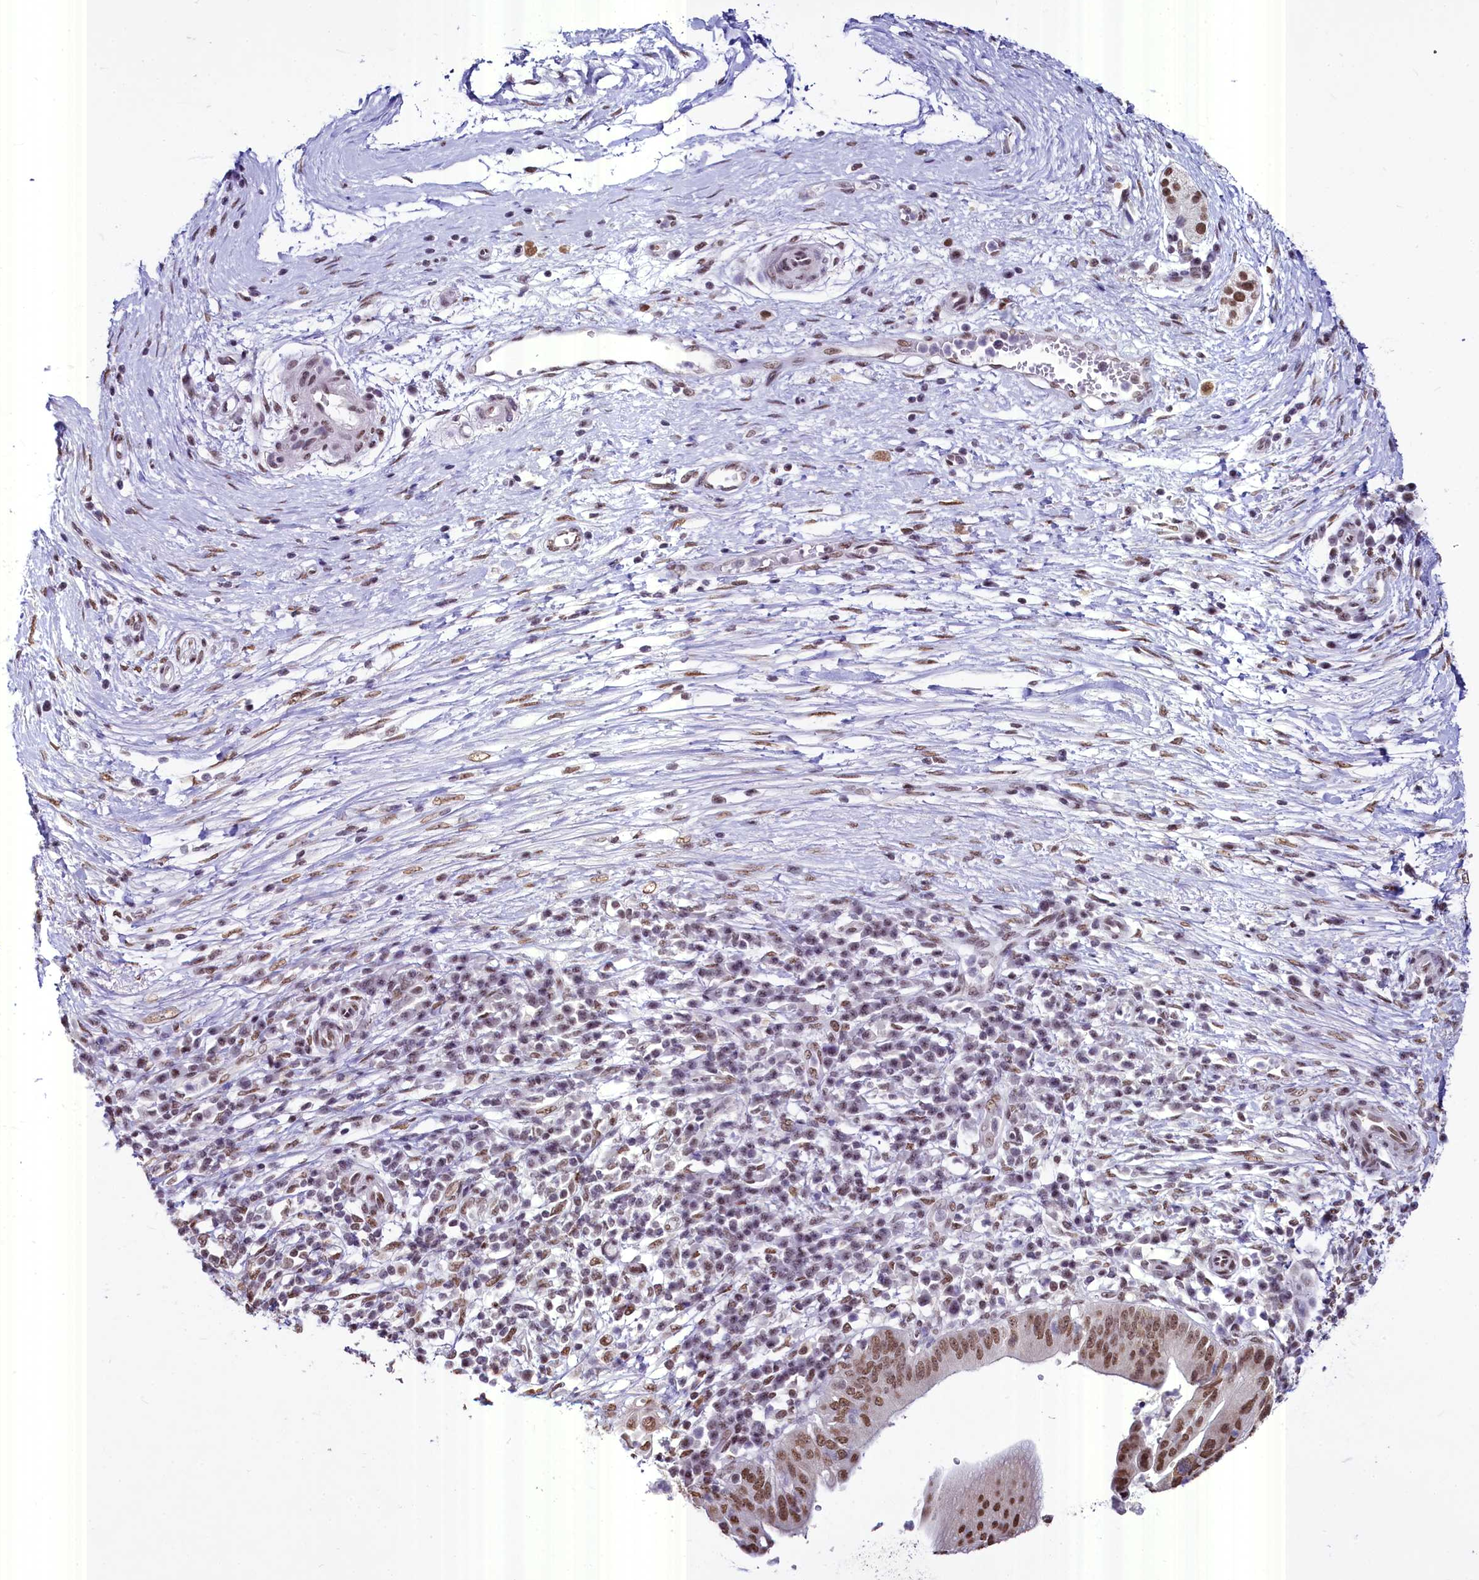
{"staining": {"intensity": "moderate", "quantity": ">75%", "location": "nuclear"}, "tissue": "pancreatic cancer", "cell_type": "Tumor cells", "image_type": "cancer", "snomed": [{"axis": "morphology", "description": "Adenocarcinoma, NOS"}, {"axis": "topography", "description": "Pancreas"}], "caption": "Pancreatic cancer (adenocarcinoma) stained with a brown dye shows moderate nuclear positive expression in approximately >75% of tumor cells.", "gene": "PARPBP", "patient": {"sex": "male", "age": 68}}